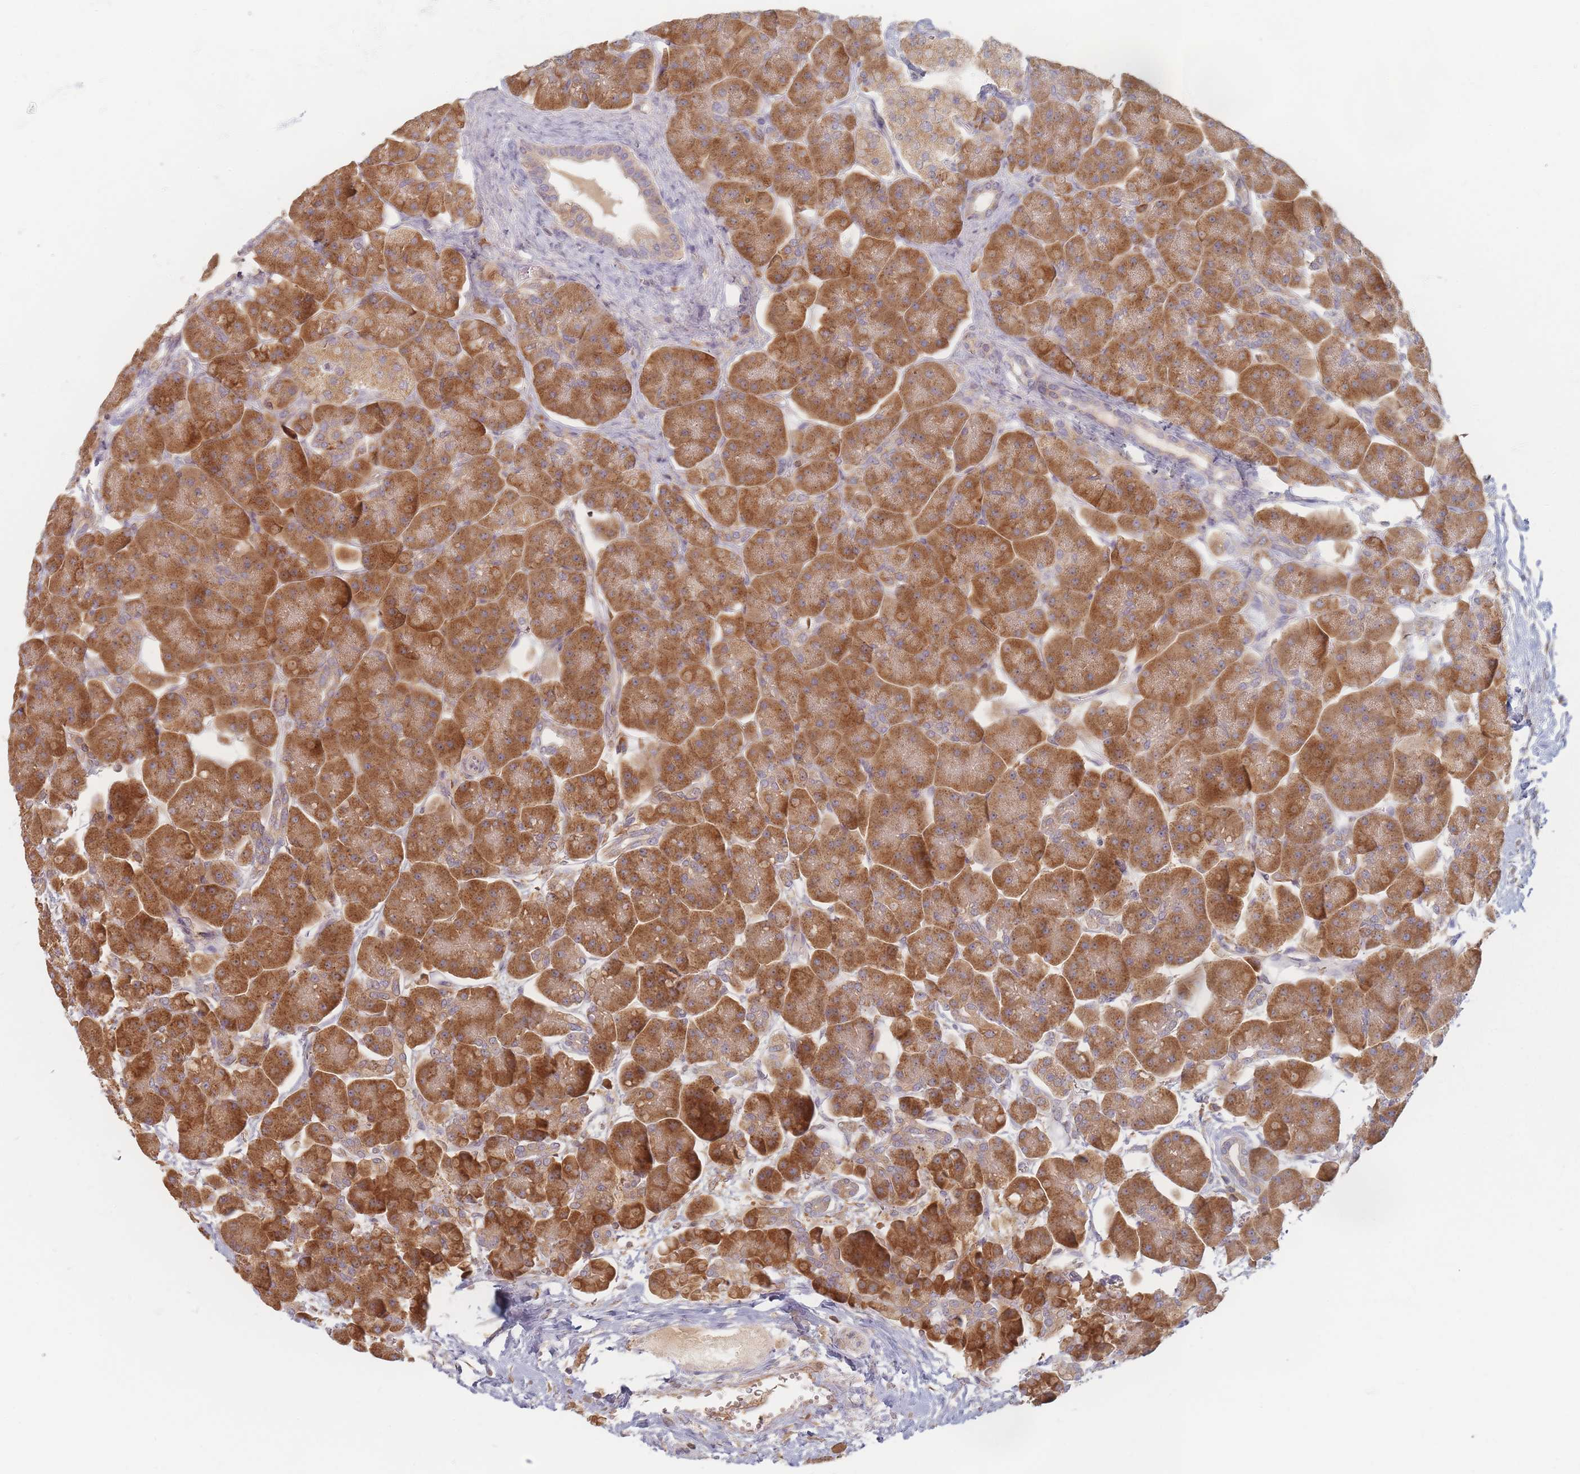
{"staining": {"intensity": "strong", "quantity": ">75%", "location": "cytoplasmic/membranous"}, "tissue": "pancreas", "cell_type": "Exocrine glandular cells", "image_type": "normal", "snomed": [{"axis": "morphology", "description": "Normal tissue, NOS"}, {"axis": "topography", "description": "Pancreas"}], "caption": "Immunohistochemistry micrograph of benign pancreas: pancreas stained using immunohistochemistry (IHC) shows high levels of strong protein expression localized specifically in the cytoplasmic/membranous of exocrine glandular cells, appearing as a cytoplasmic/membranous brown color.", "gene": "SLC35F3", "patient": {"sex": "male", "age": 66}}